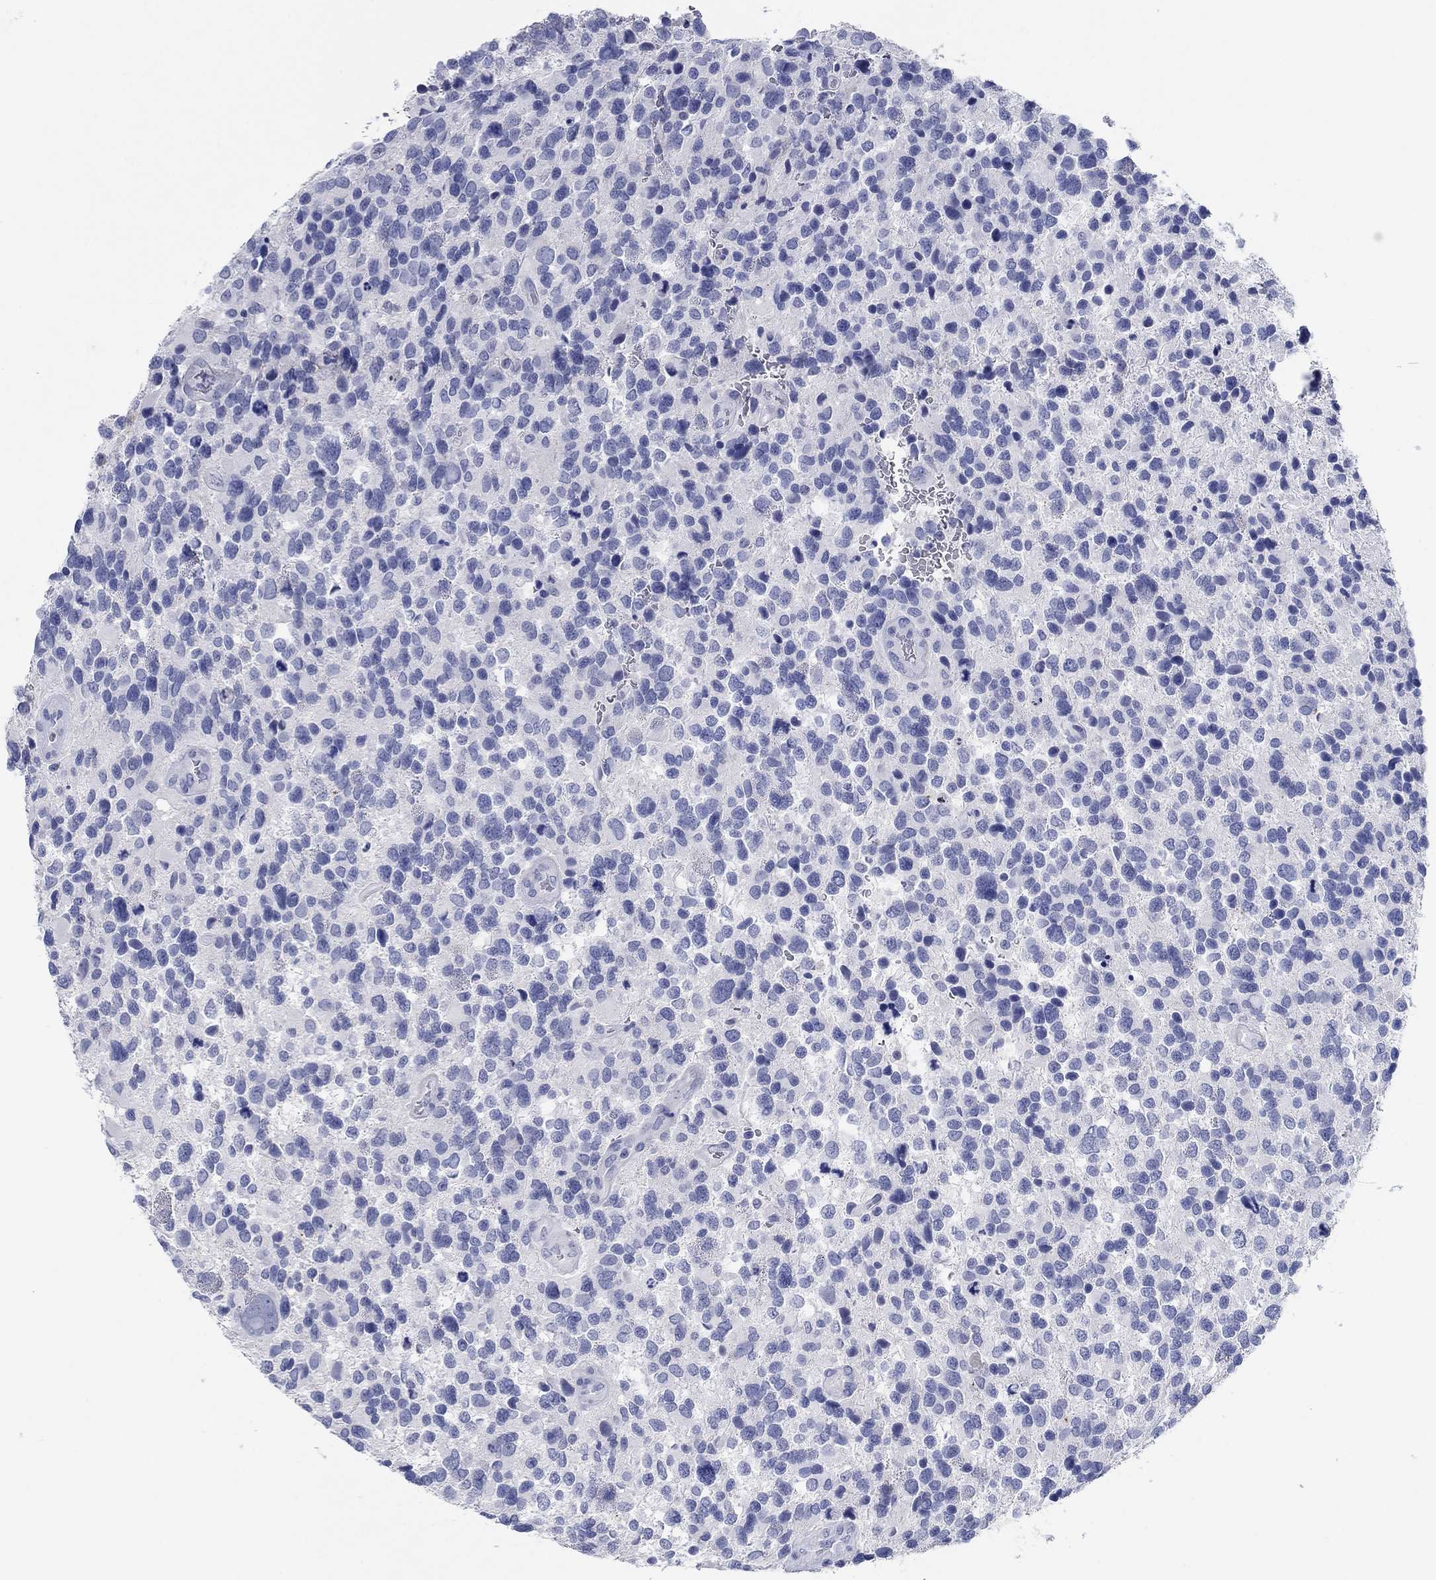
{"staining": {"intensity": "negative", "quantity": "none", "location": "none"}, "tissue": "glioma", "cell_type": "Tumor cells", "image_type": "cancer", "snomed": [{"axis": "morphology", "description": "Glioma, malignant, Low grade"}, {"axis": "topography", "description": "Brain"}], "caption": "Photomicrograph shows no significant protein staining in tumor cells of malignant glioma (low-grade). Nuclei are stained in blue.", "gene": "PDYN", "patient": {"sex": "female", "age": 32}}